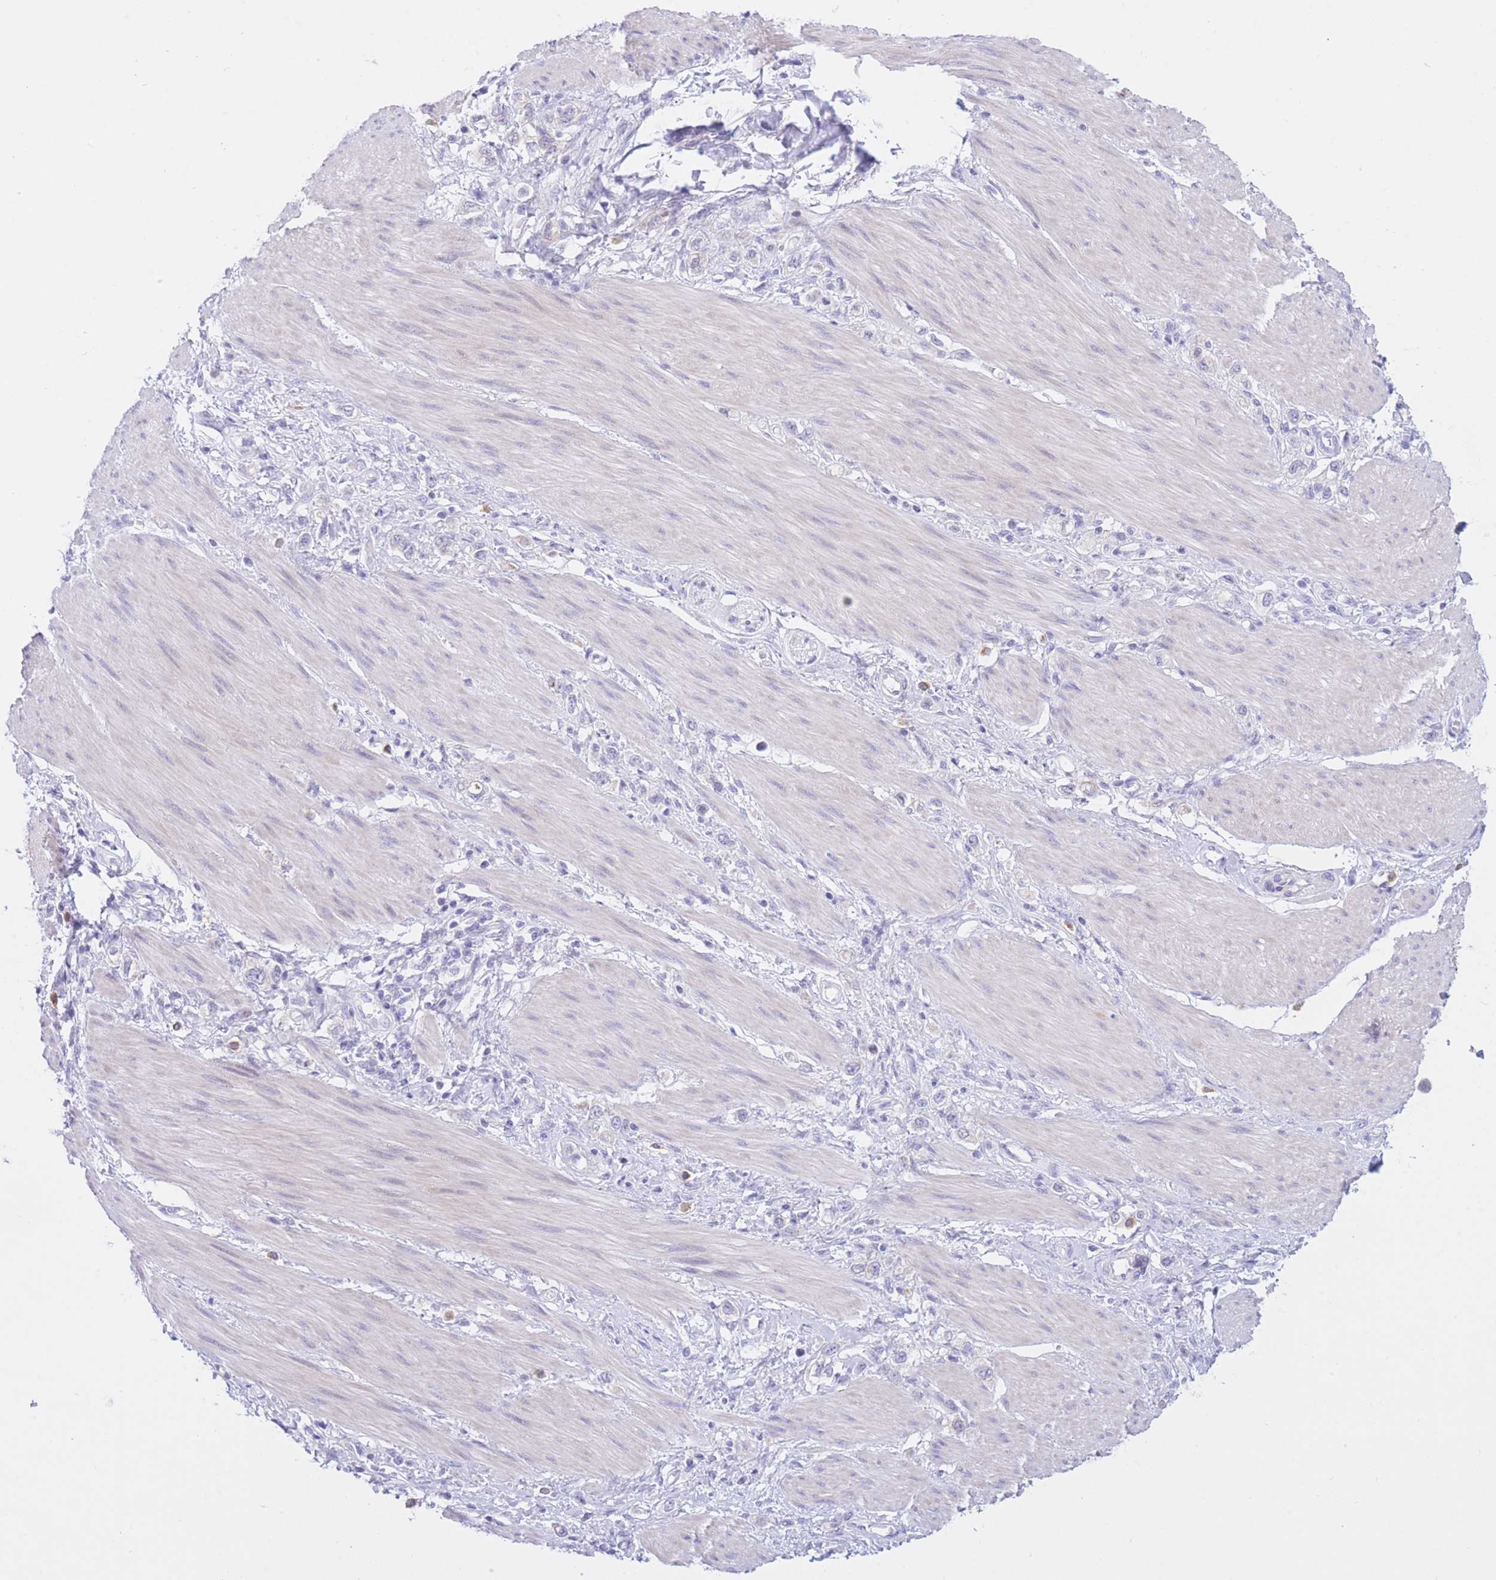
{"staining": {"intensity": "negative", "quantity": "none", "location": "none"}, "tissue": "stomach cancer", "cell_type": "Tumor cells", "image_type": "cancer", "snomed": [{"axis": "morphology", "description": "Adenocarcinoma, NOS"}, {"axis": "topography", "description": "Stomach"}], "caption": "High magnification brightfield microscopy of stomach cancer (adenocarcinoma) stained with DAB (brown) and counterstained with hematoxylin (blue): tumor cells show no significant expression.", "gene": "RPL39L", "patient": {"sex": "female", "age": 65}}